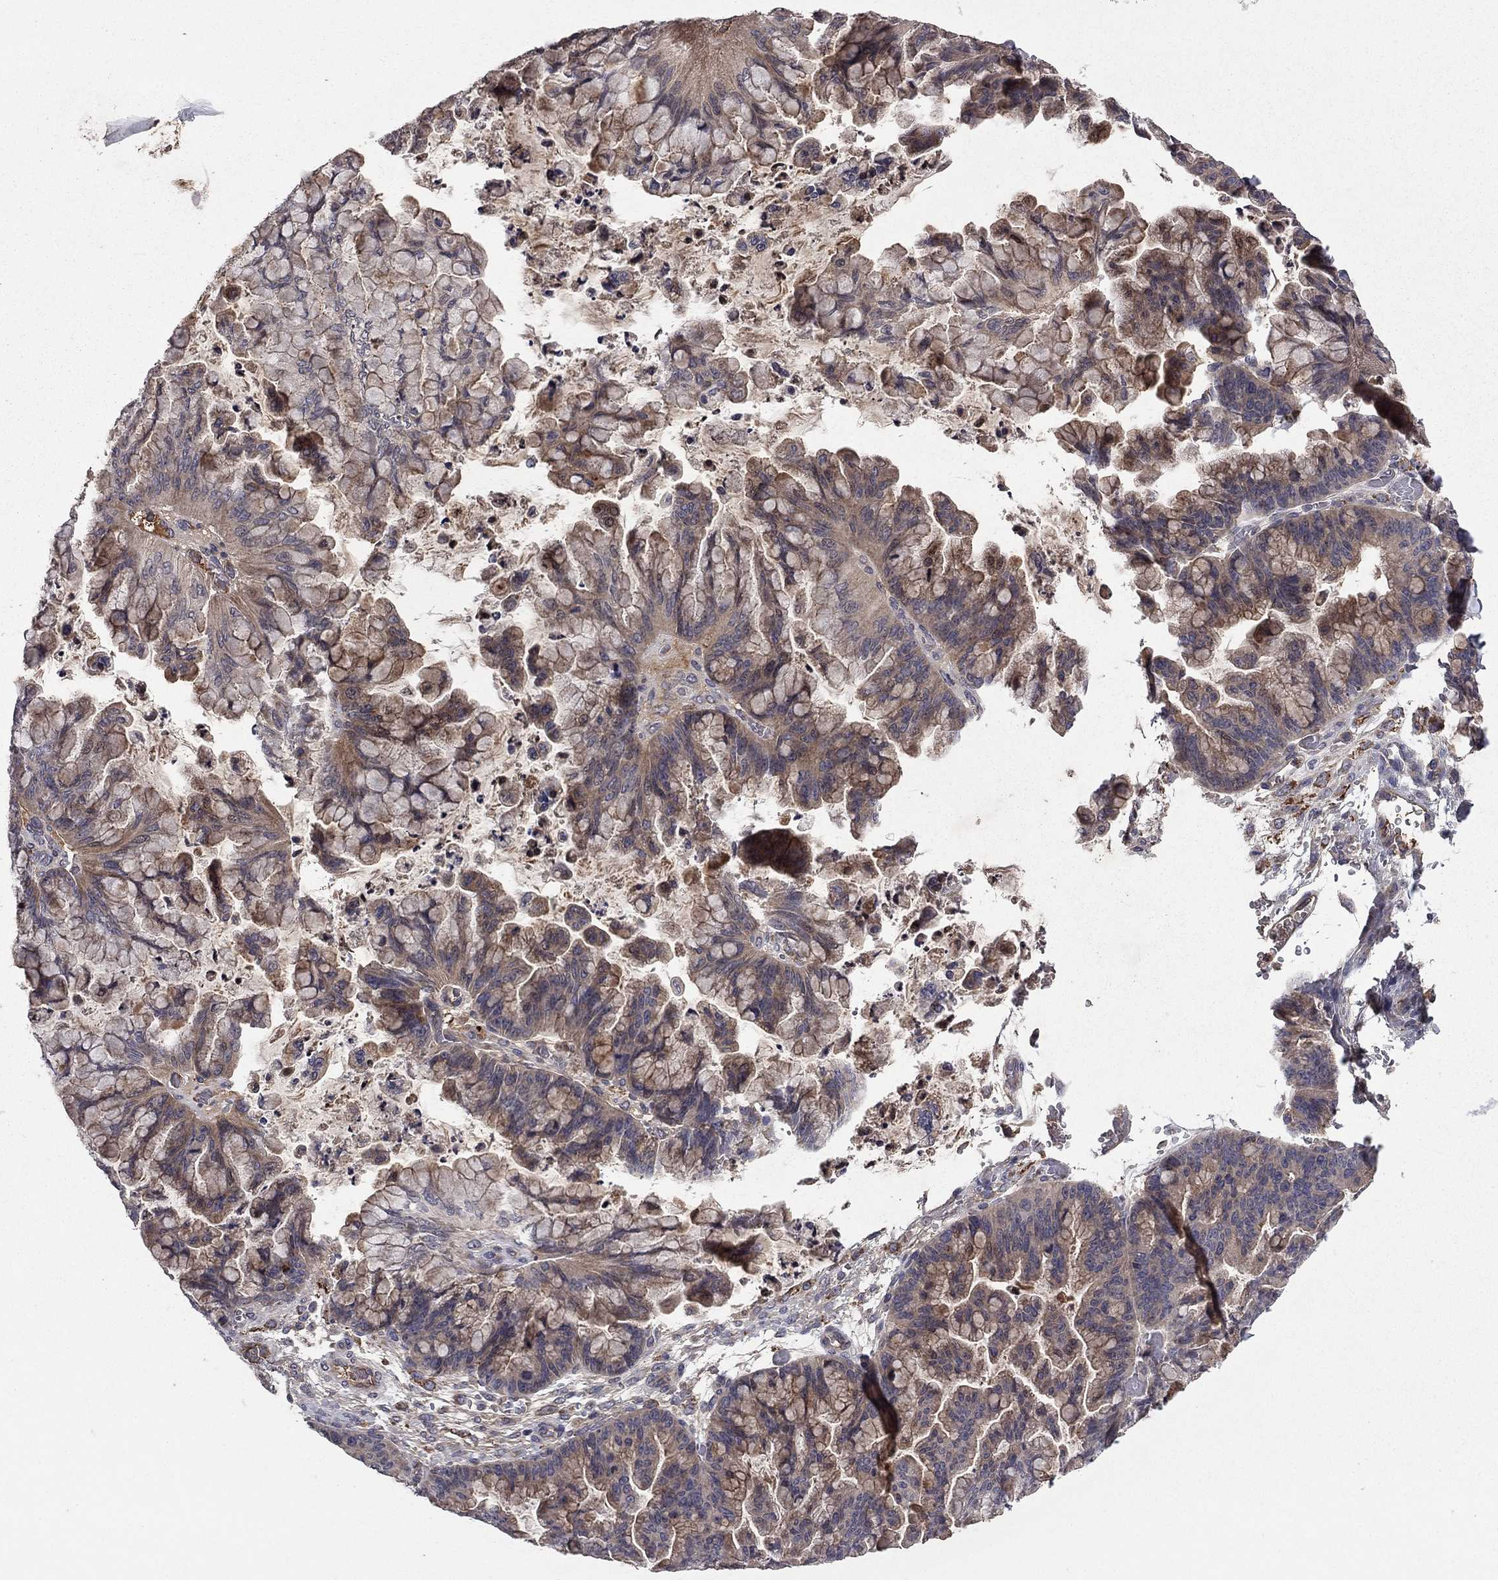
{"staining": {"intensity": "moderate", "quantity": "<25%", "location": "cytoplasmic/membranous"}, "tissue": "ovarian cancer", "cell_type": "Tumor cells", "image_type": "cancer", "snomed": [{"axis": "morphology", "description": "Cystadenocarcinoma, mucinous, NOS"}, {"axis": "topography", "description": "Ovary"}], "caption": "Ovarian cancer (mucinous cystadenocarcinoma) stained with a protein marker reveals moderate staining in tumor cells.", "gene": "PROS1", "patient": {"sex": "female", "age": 67}}